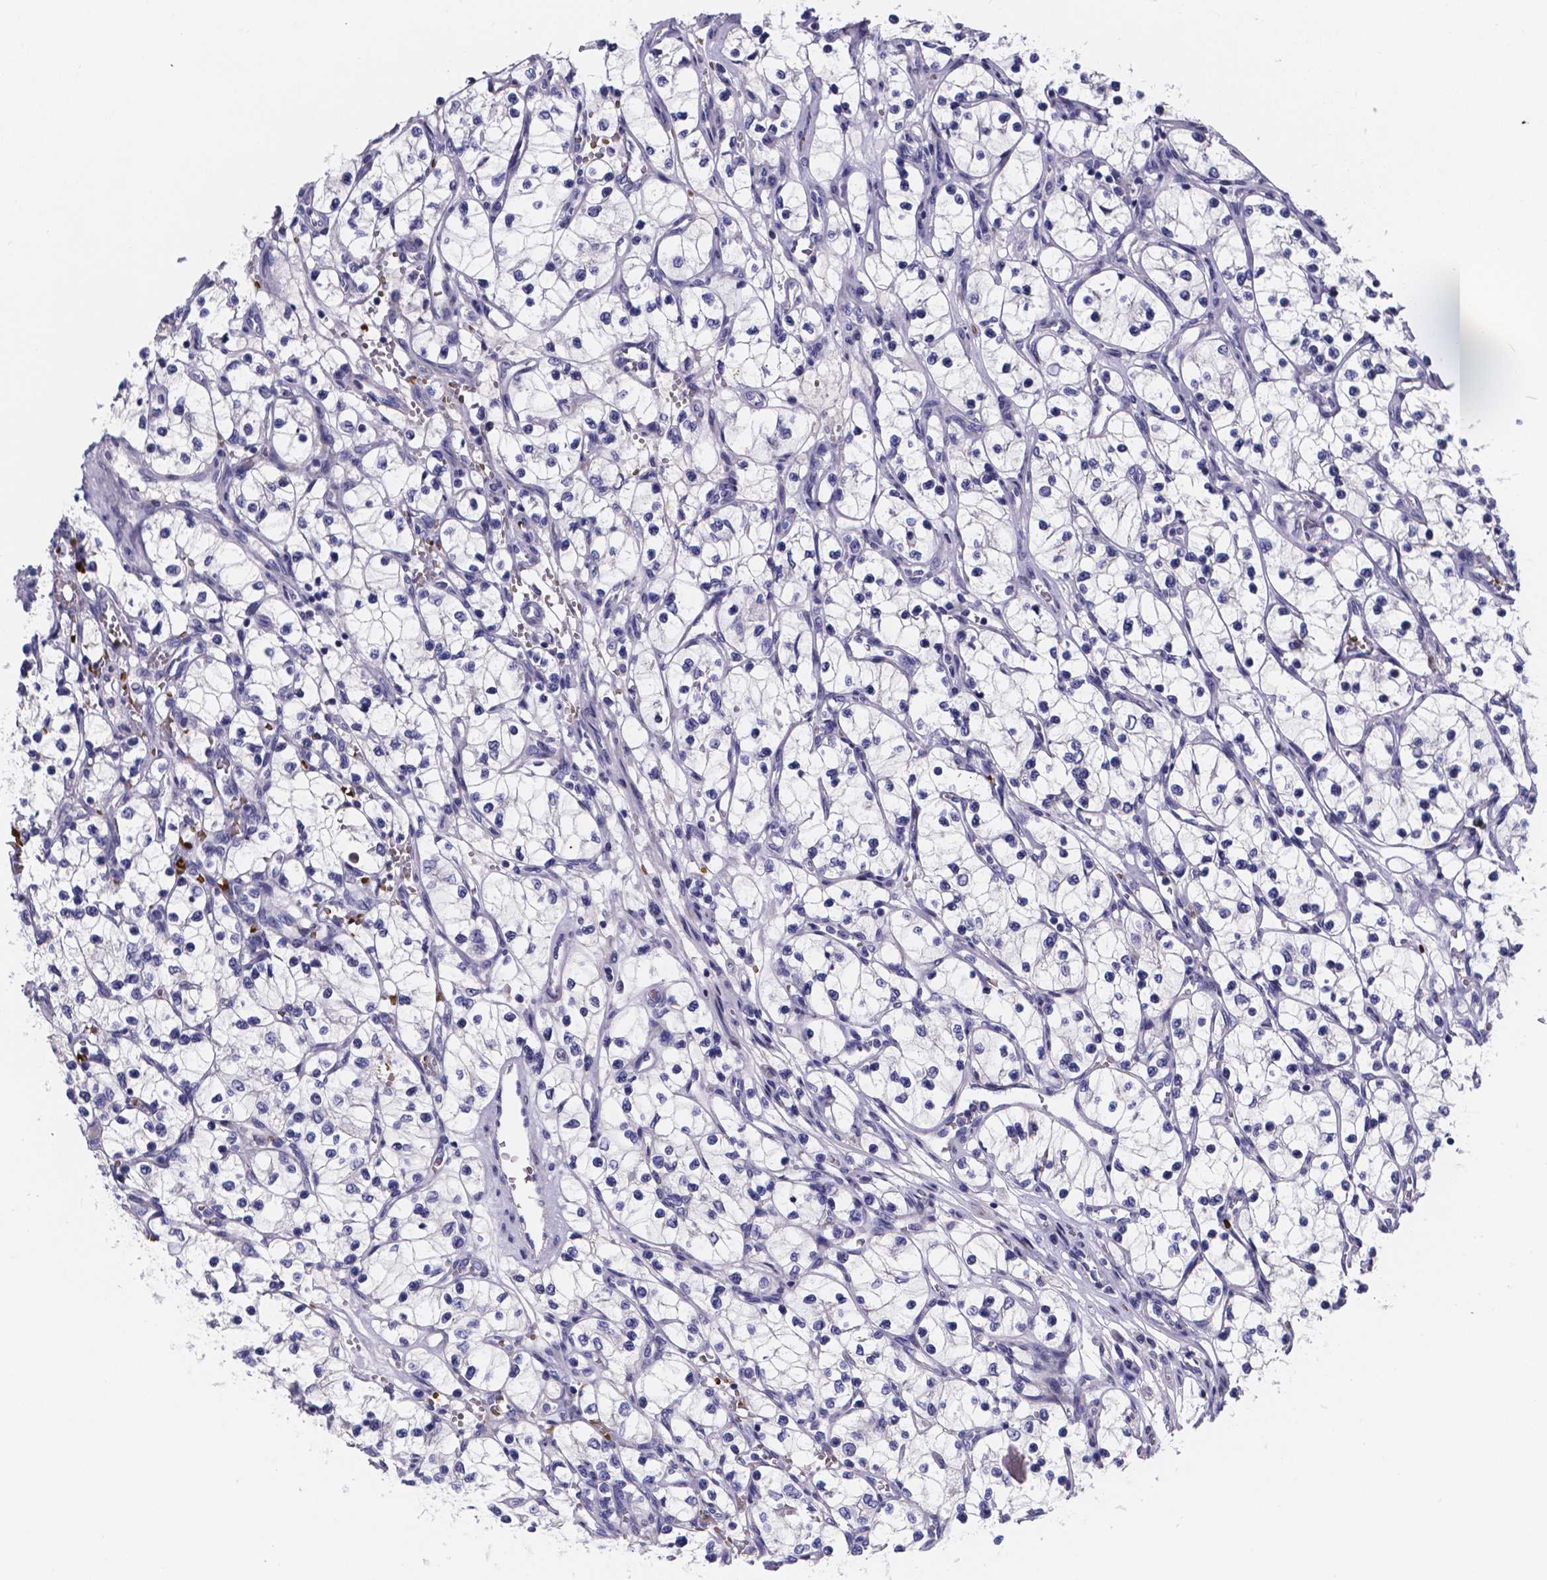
{"staining": {"intensity": "negative", "quantity": "none", "location": "none"}, "tissue": "renal cancer", "cell_type": "Tumor cells", "image_type": "cancer", "snomed": [{"axis": "morphology", "description": "Adenocarcinoma, NOS"}, {"axis": "topography", "description": "Kidney"}], "caption": "This is a image of immunohistochemistry staining of adenocarcinoma (renal), which shows no positivity in tumor cells. (DAB immunohistochemistry (IHC), high magnification).", "gene": "GABRA3", "patient": {"sex": "female", "age": 69}}